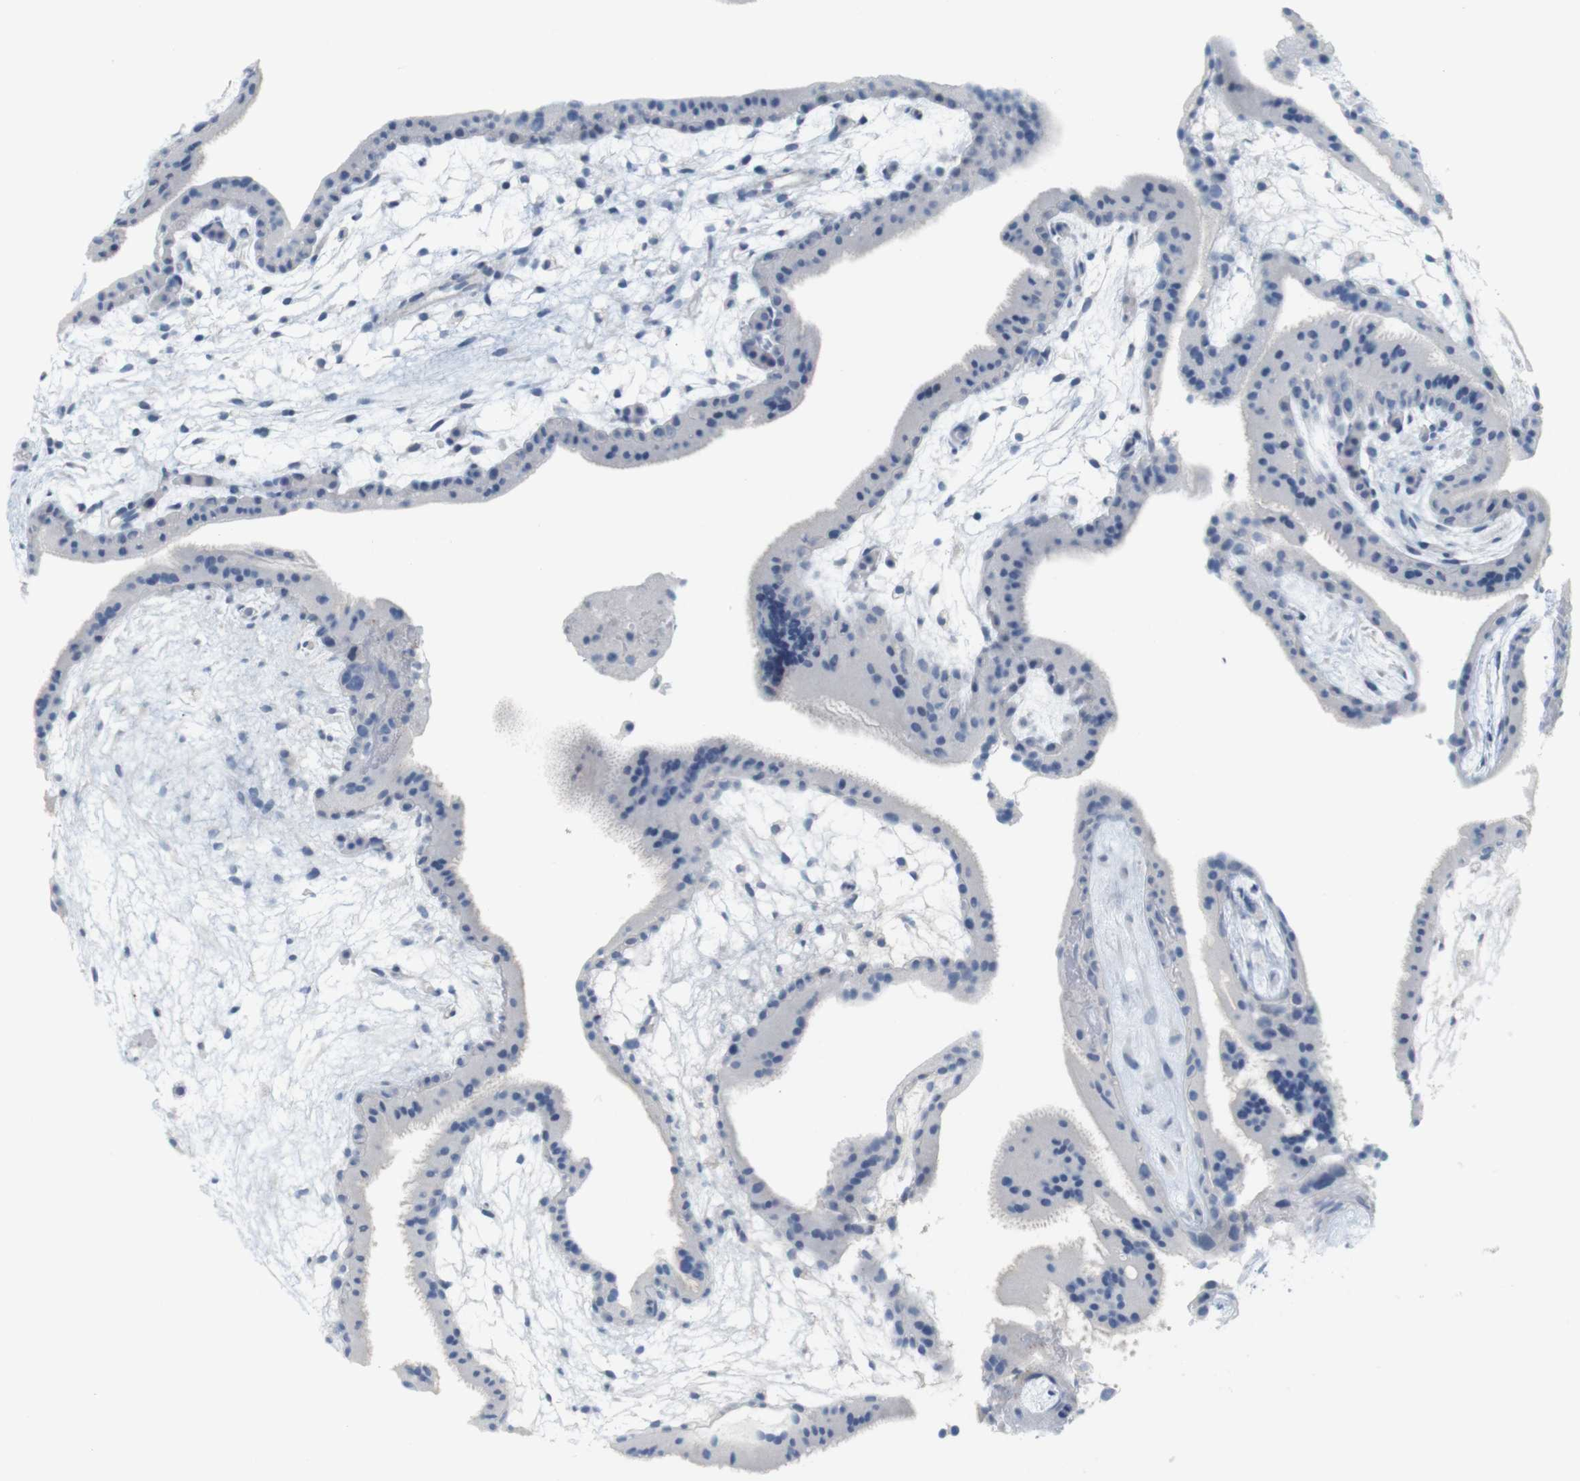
{"staining": {"intensity": "negative", "quantity": "none", "location": "none"}, "tissue": "placenta", "cell_type": "Trophoblastic cells", "image_type": "normal", "snomed": [{"axis": "morphology", "description": "Normal tissue, NOS"}, {"axis": "topography", "description": "Placenta"}], "caption": "This is an immunohistochemistry image of unremarkable human placenta. There is no staining in trophoblastic cells.", "gene": "HRH2", "patient": {"sex": "female", "age": 19}}